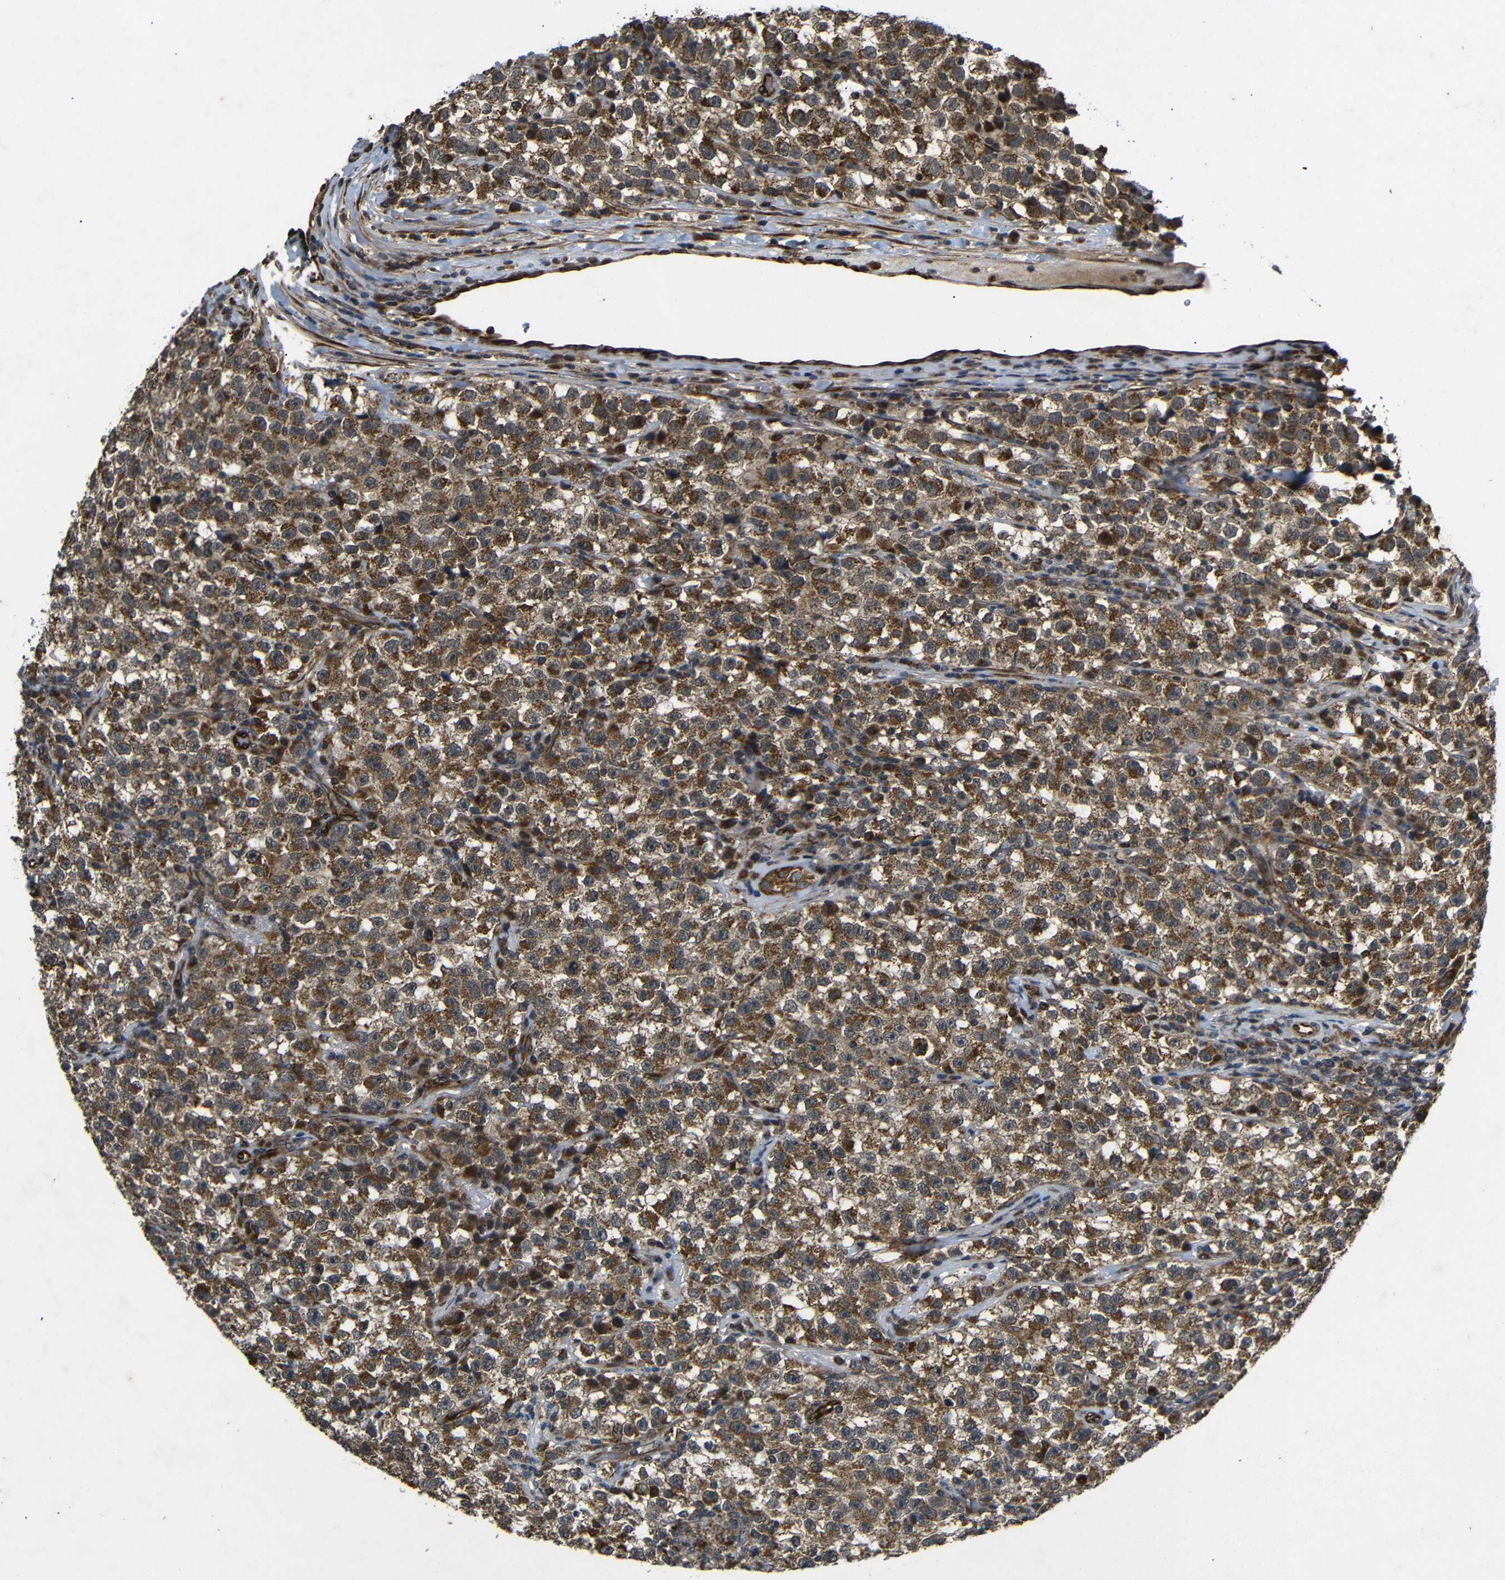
{"staining": {"intensity": "moderate", "quantity": ">75%", "location": "cytoplasmic/membranous"}, "tissue": "testis cancer", "cell_type": "Tumor cells", "image_type": "cancer", "snomed": [{"axis": "morphology", "description": "Seminoma, NOS"}, {"axis": "topography", "description": "Testis"}], "caption": "DAB immunohistochemical staining of testis seminoma demonstrates moderate cytoplasmic/membranous protein staining in approximately >75% of tumor cells. (brown staining indicates protein expression, while blue staining denotes nuclei).", "gene": "TRPC1", "patient": {"sex": "male", "age": 22}}